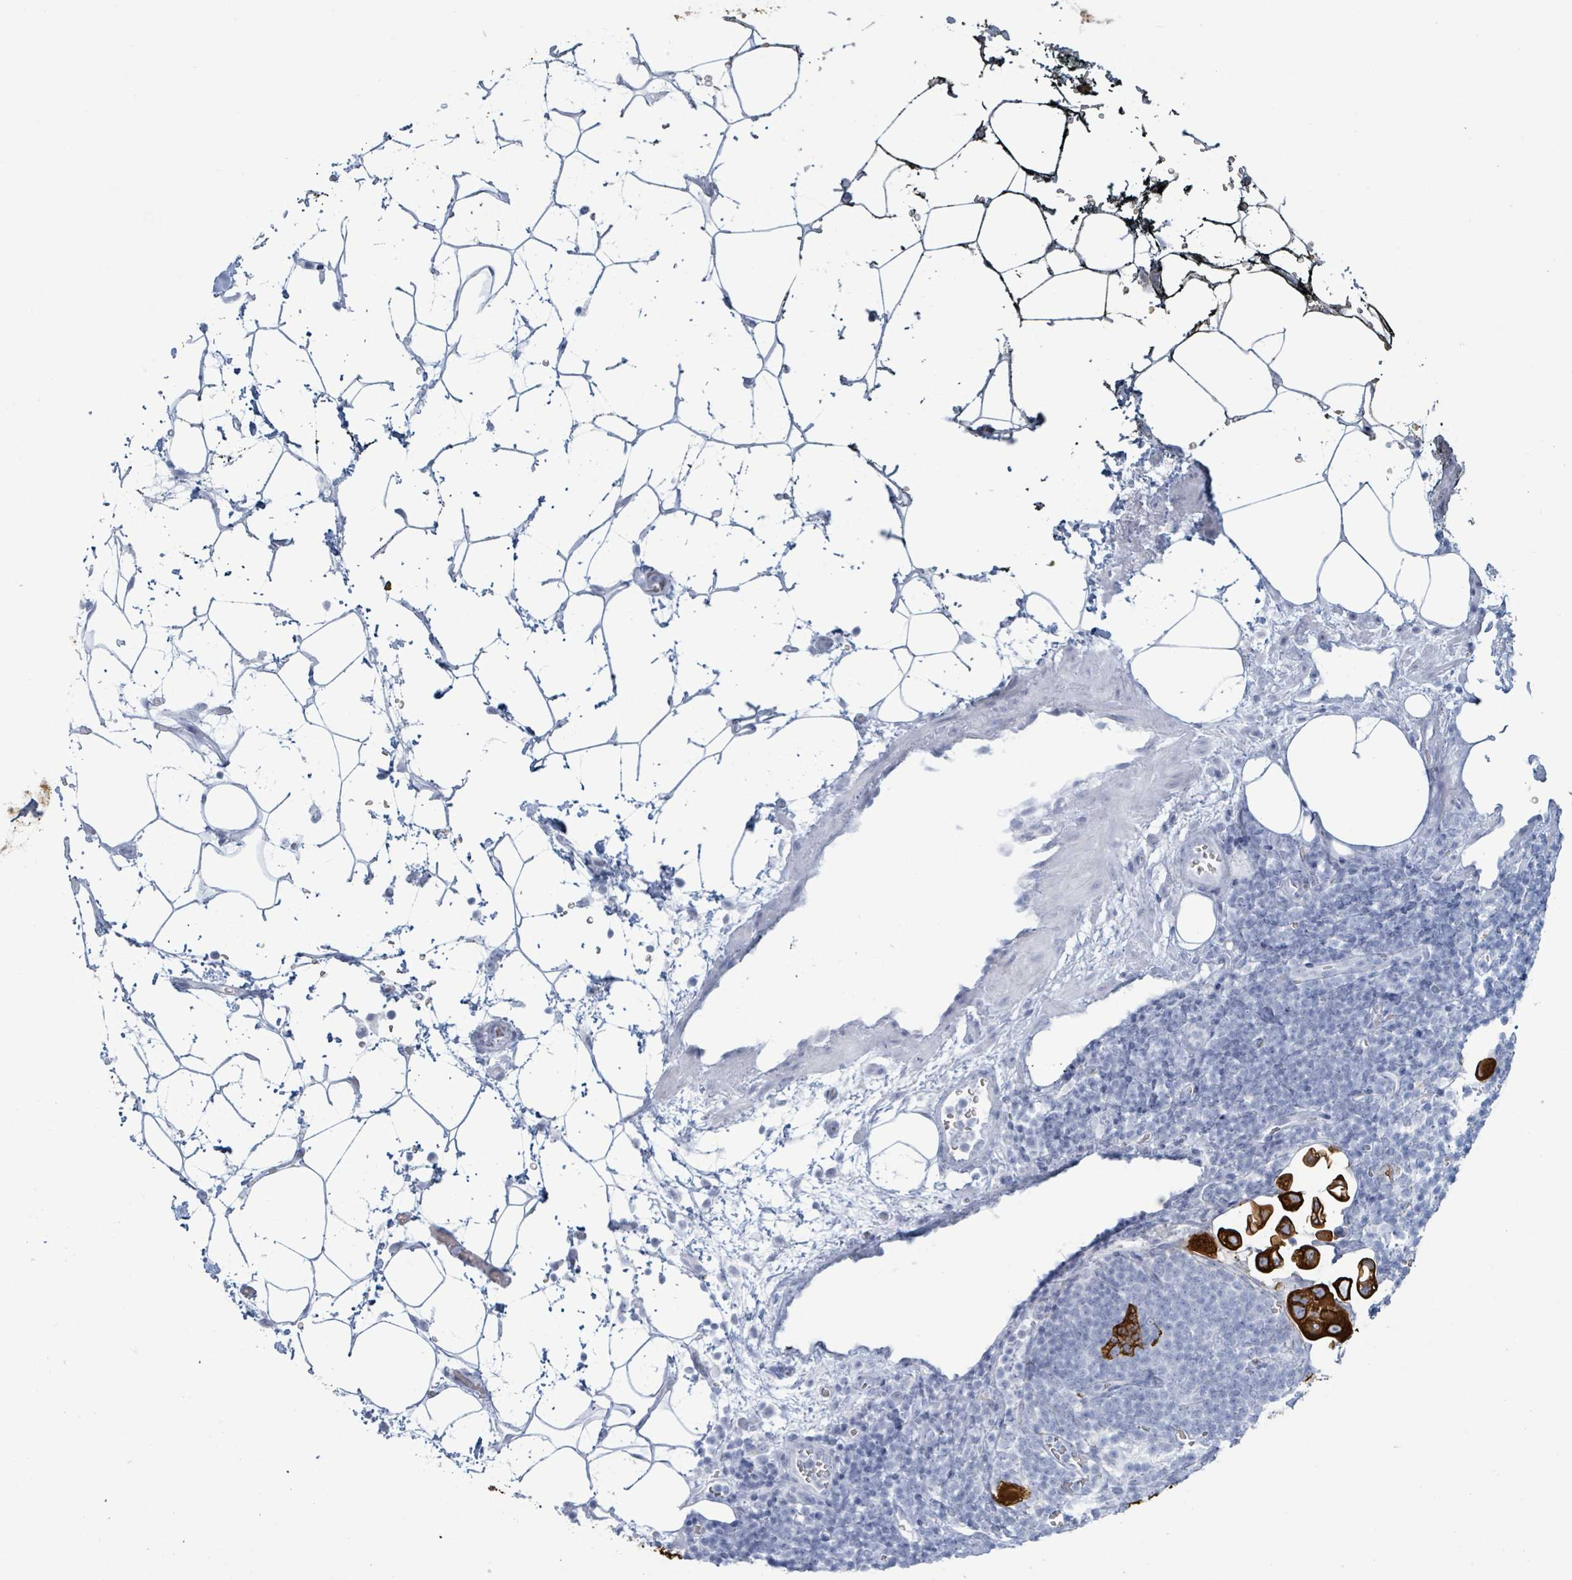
{"staining": {"intensity": "strong", "quantity": ">75%", "location": "cytoplasmic/membranous"}, "tissue": "pancreatic cancer", "cell_type": "Tumor cells", "image_type": "cancer", "snomed": [{"axis": "morphology", "description": "Adenocarcinoma, NOS"}, {"axis": "topography", "description": "Pancreas"}], "caption": "The micrograph demonstrates a brown stain indicating the presence of a protein in the cytoplasmic/membranous of tumor cells in pancreatic cancer (adenocarcinoma).", "gene": "KRT8", "patient": {"sex": "male", "age": 61}}